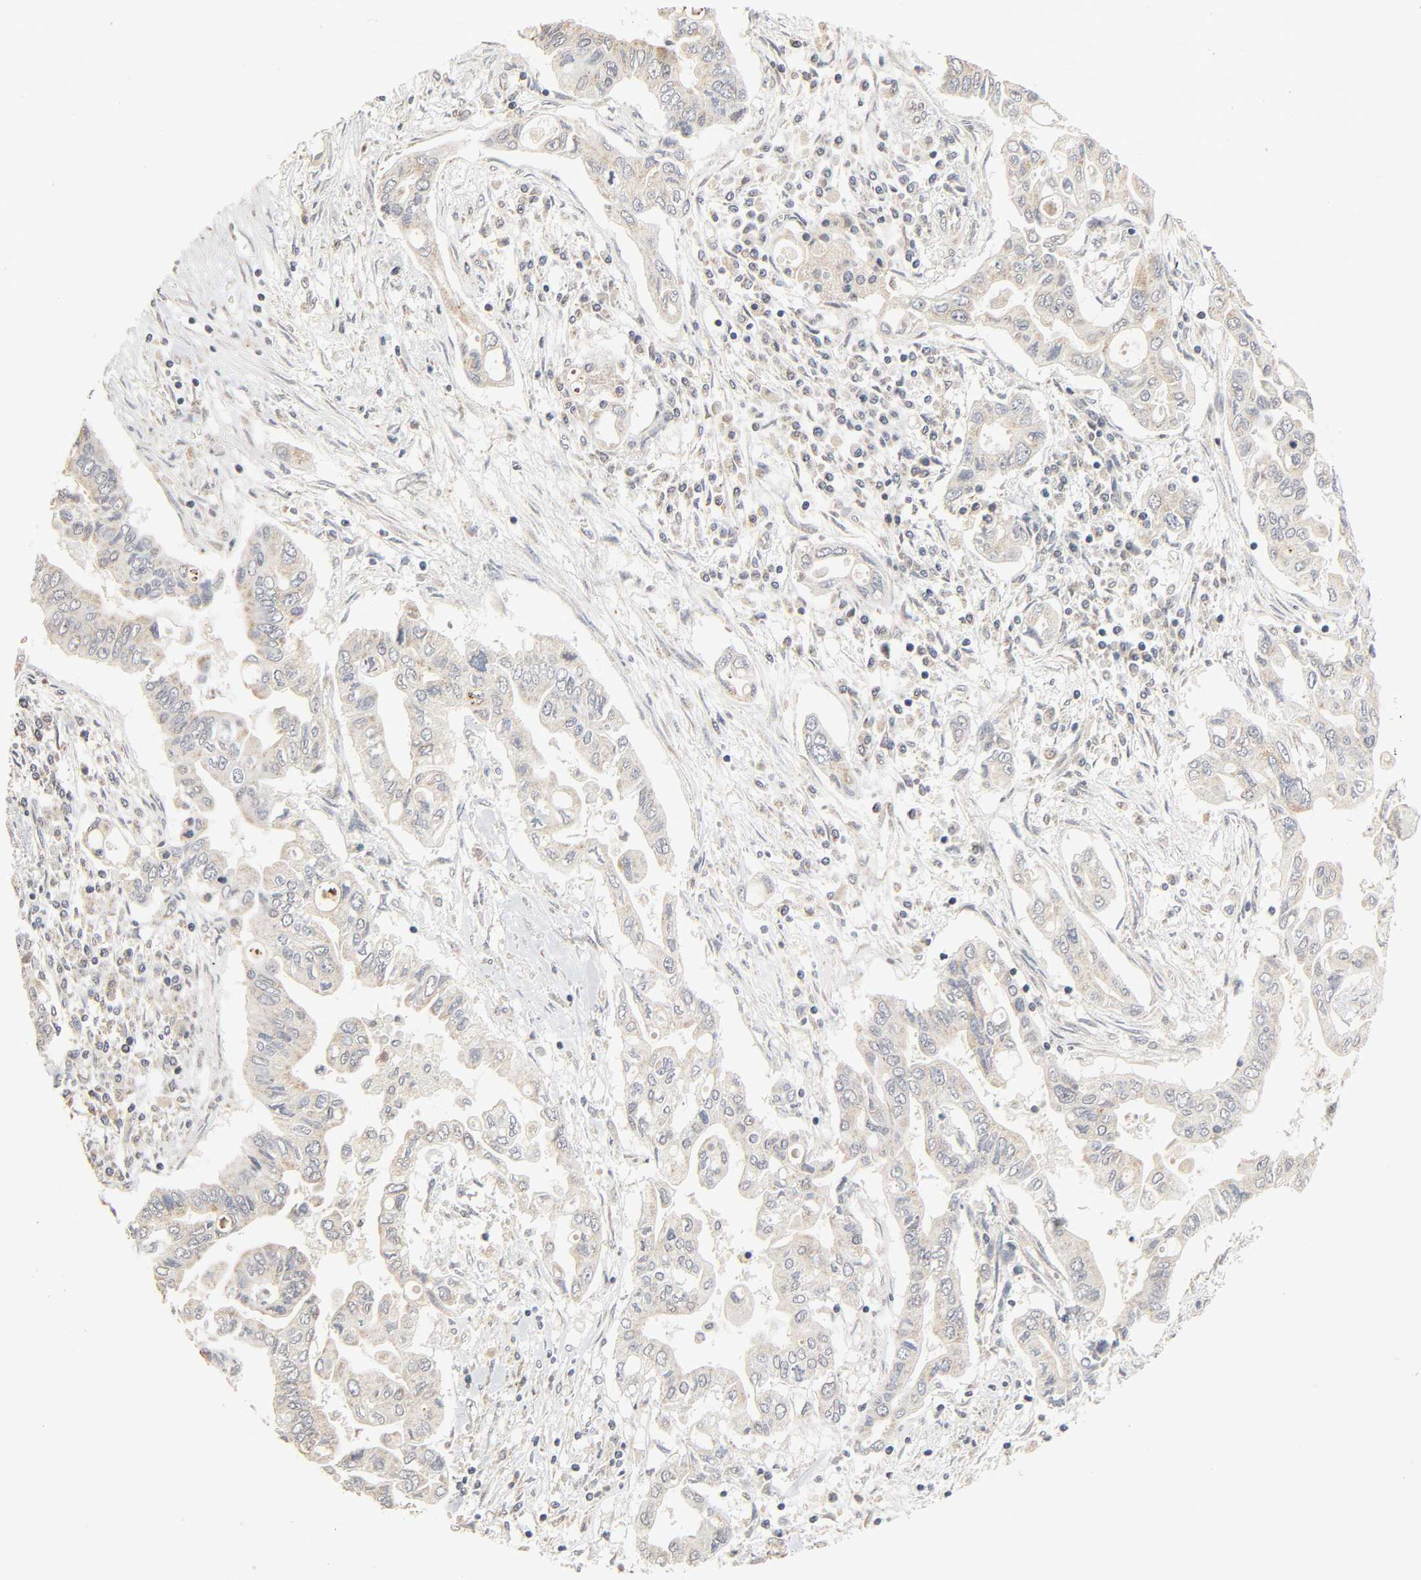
{"staining": {"intensity": "weak", "quantity": "<25%", "location": "cytoplasmic/membranous"}, "tissue": "pancreatic cancer", "cell_type": "Tumor cells", "image_type": "cancer", "snomed": [{"axis": "morphology", "description": "Adenocarcinoma, NOS"}, {"axis": "topography", "description": "Pancreas"}], "caption": "The photomicrograph displays no staining of tumor cells in pancreatic cancer. Nuclei are stained in blue.", "gene": "CLEC4E", "patient": {"sex": "female", "age": 57}}